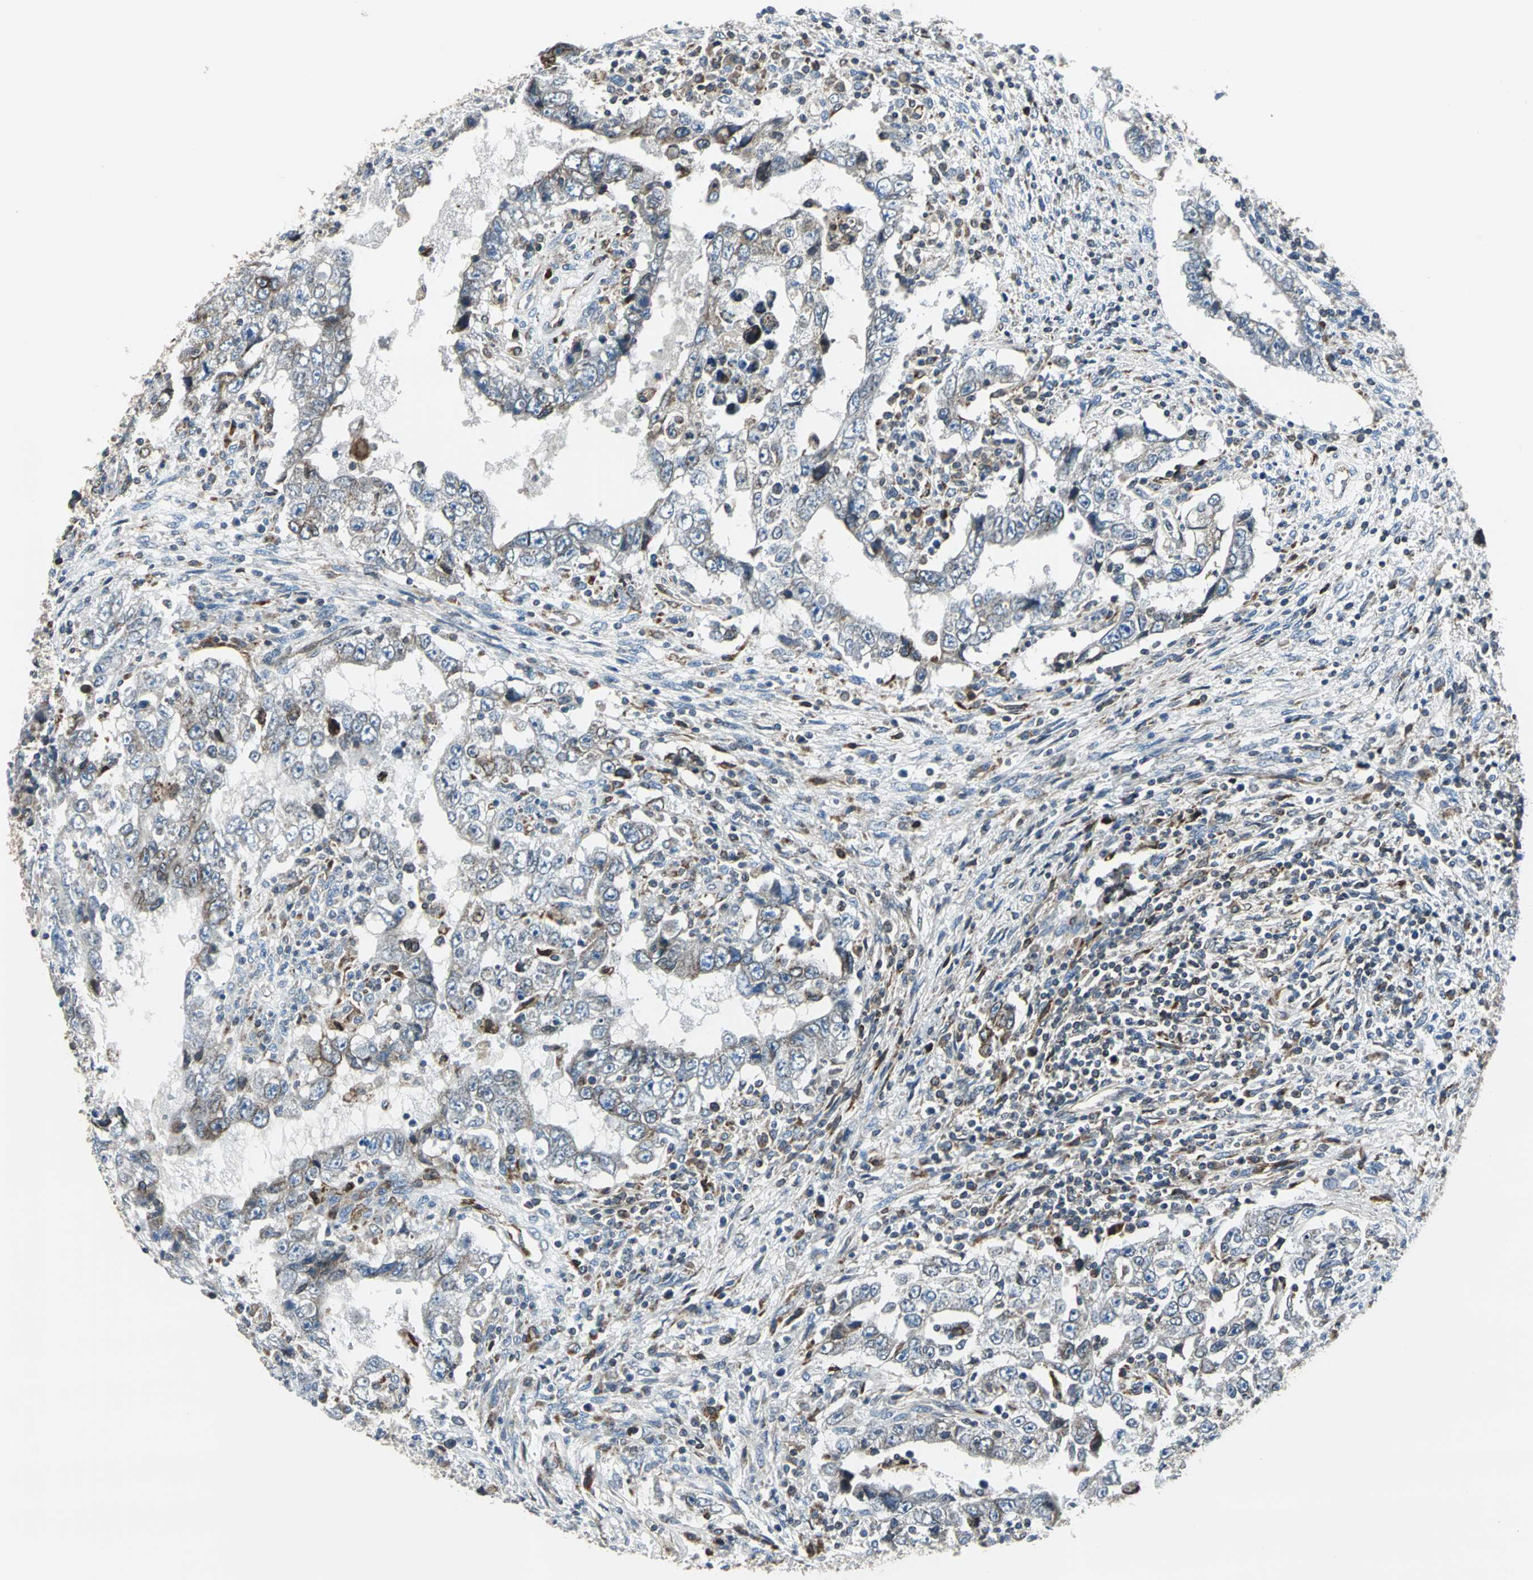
{"staining": {"intensity": "moderate", "quantity": "<25%", "location": "cytoplasmic/membranous"}, "tissue": "testis cancer", "cell_type": "Tumor cells", "image_type": "cancer", "snomed": [{"axis": "morphology", "description": "Carcinoma, Embryonal, NOS"}, {"axis": "topography", "description": "Testis"}], "caption": "Human testis cancer stained with a protein marker reveals moderate staining in tumor cells.", "gene": "HTATIP2", "patient": {"sex": "male", "age": 26}}